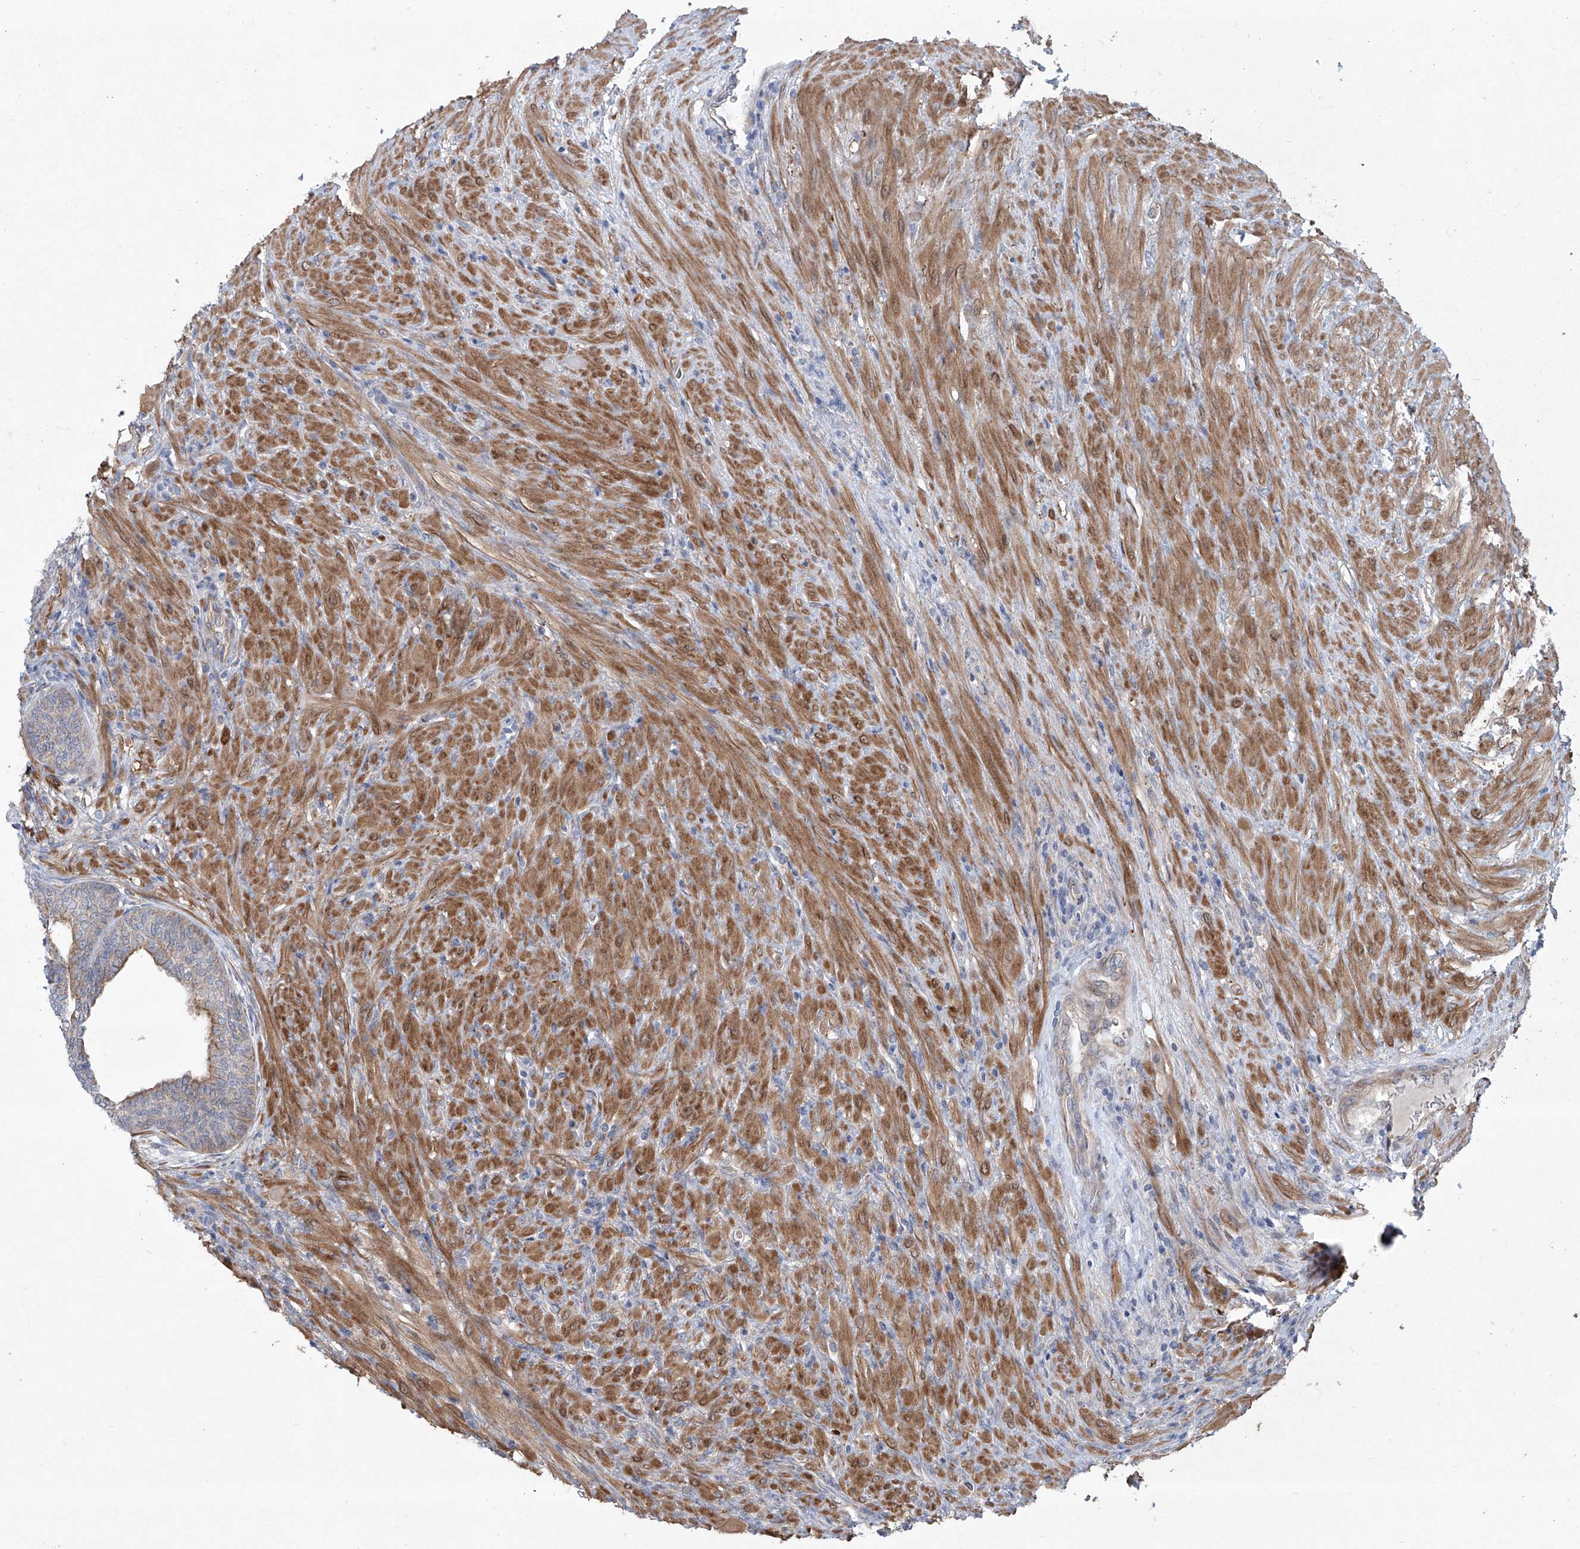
{"staining": {"intensity": "moderate", "quantity": ">75%", "location": "cytoplasmic/membranous"}, "tissue": "prostate", "cell_type": "Glandular cells", "image_type": "normal", "snomed": [{"axis": "morphology", "description": "Normal tissue, NOS"}, {"axis": "topography", "description": "Prostate"}], "caption": "Prostate stained with DAB immunohistochemistry (IHC) shows medium levels of moderate cytoplasmic/membranous positivity in about >75% of glandular cells. (IHC, brightfield microscopy, high magnification).", "gene": "KLC4", "patient": {"sex": "male", "age": 76}}